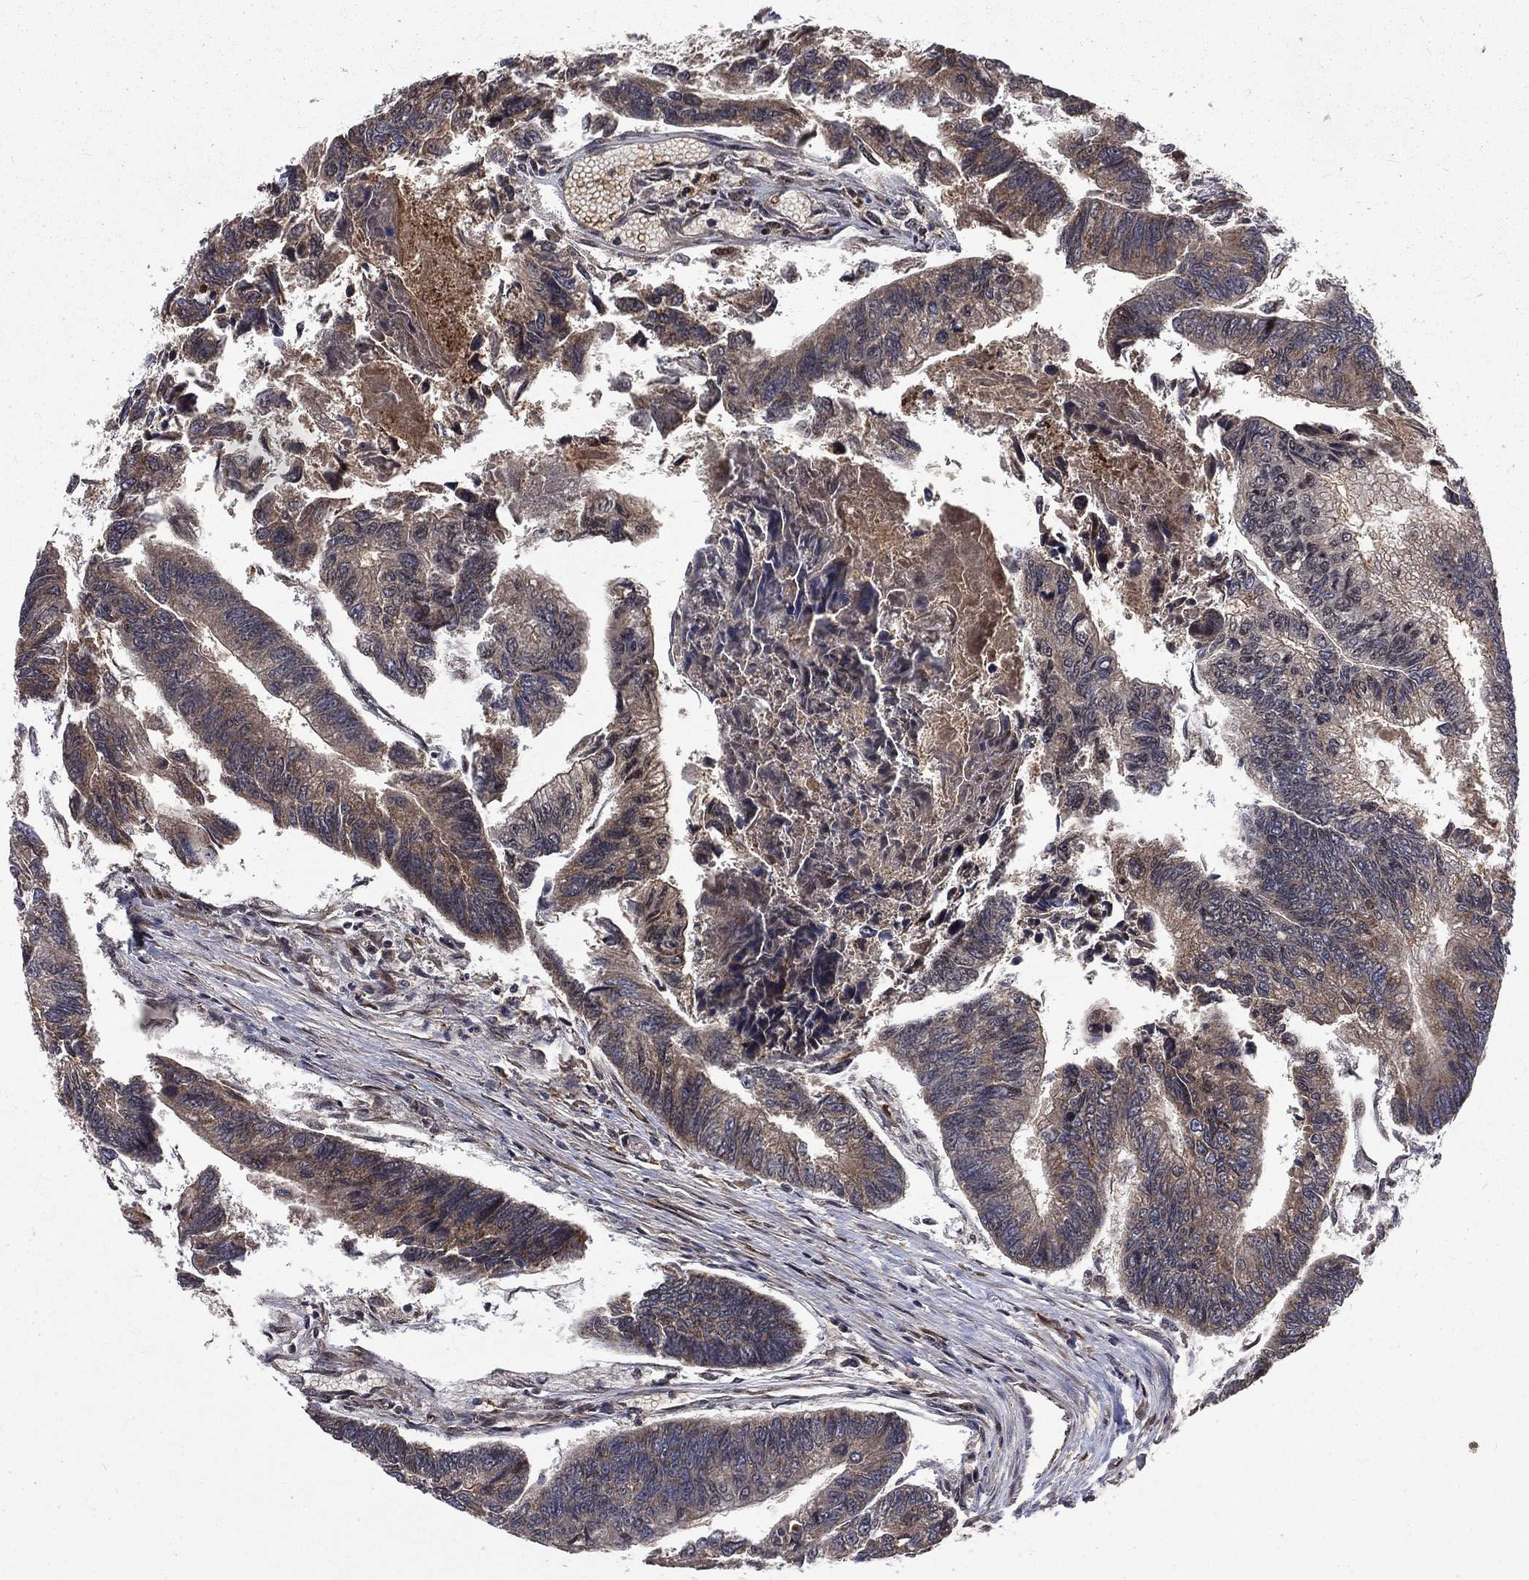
{"staining": {"intensity": "weak", "quantity": "<25%", "location": "cytoplasmic/membranous"}, "tissue": "colorectal cancer", "cell_type": "Tumor cells", "image_type": "cancer", "snomed": [{"axis": "morphology", "description": "Adenocarcinoma, NOS"}, {"axis": "topography", "description": "Colon"}], "caption": "Human colorectal cancer (adenocarcinoma) stained for a protein using immunohistochemistry demonstrates no positivity in tumor cells.", "gene": "LENG8", "patient": {"sex": "female", "age": 65}}